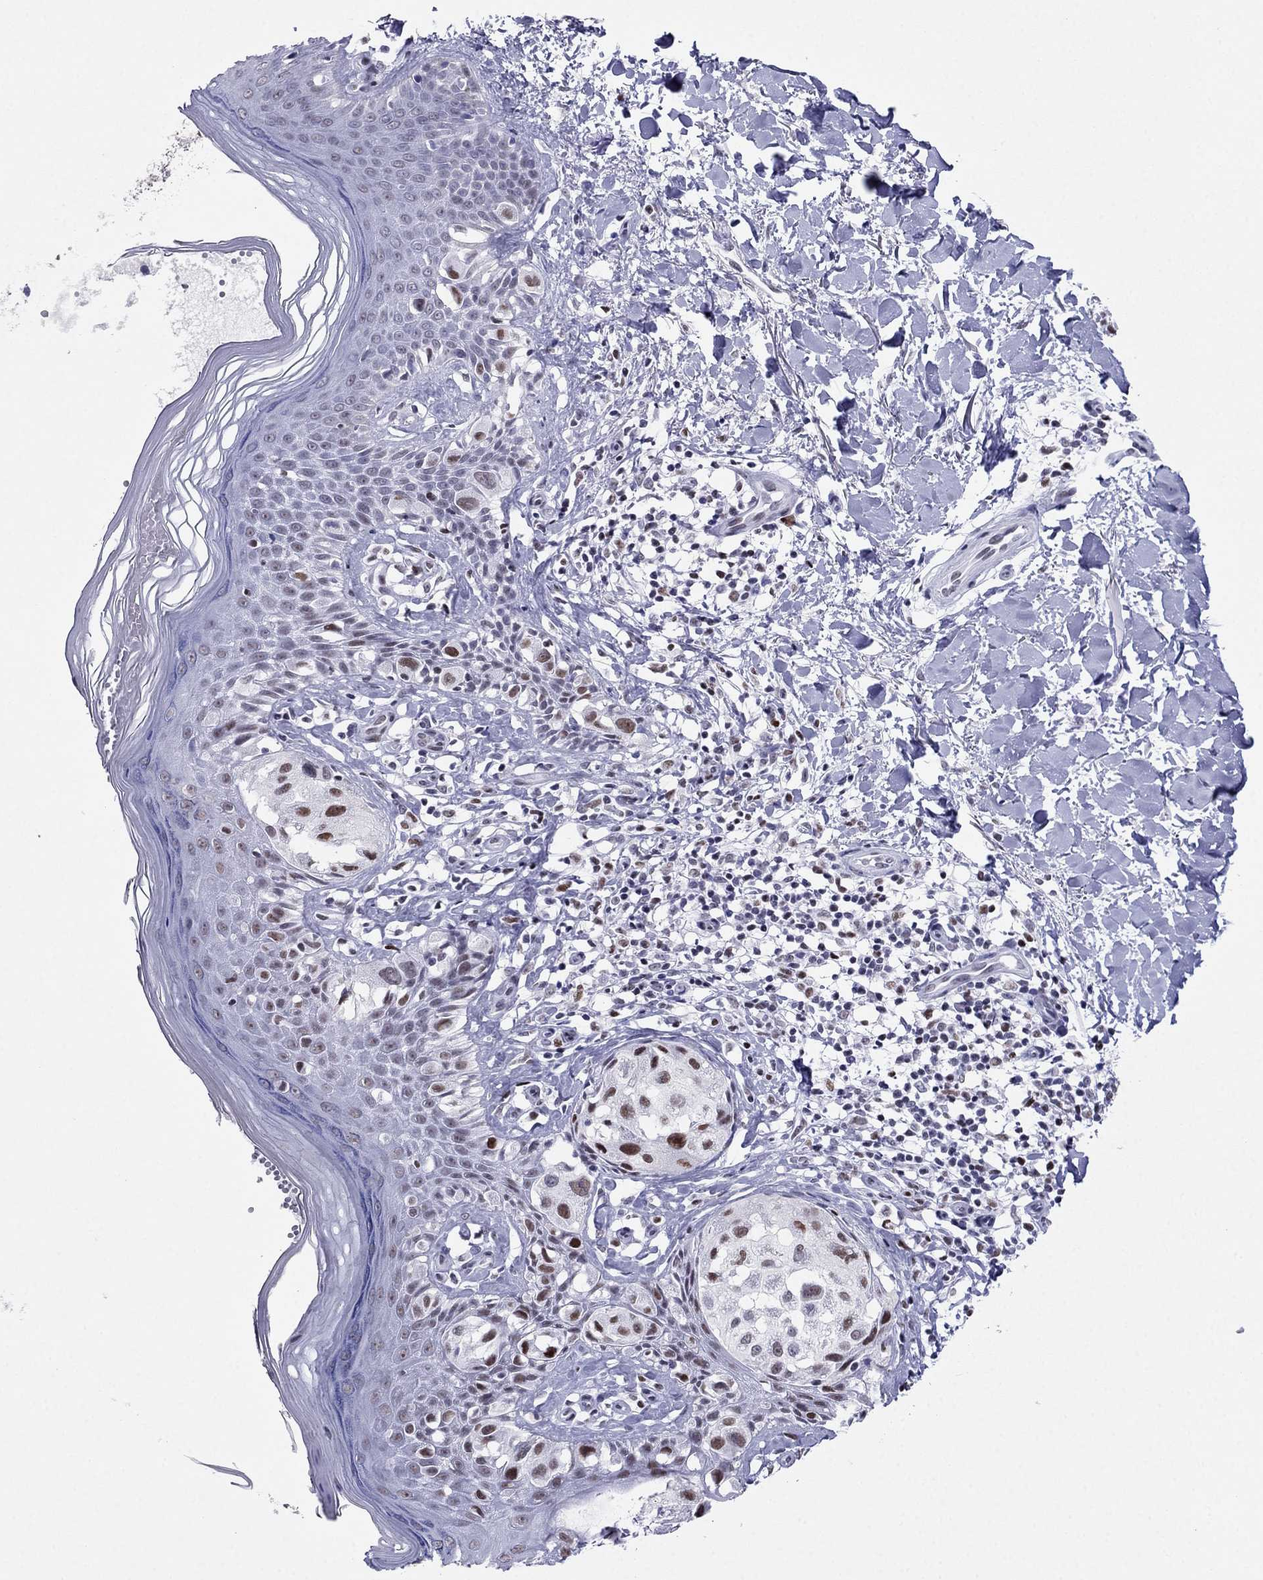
{"staining": {"intensity": "strong", "quantity": "25%-75%", "location": "nuclear"}, "tissue": "melanoma", "cell_type": "Tumor cells", "image_type": "cancer", "snomed": [{"axis": "morphology", "description": "Malignant melanoma, NOS"}, {"axis": "topography", "description": "Skin"}], "caption": "Immunohistochemical staining of melanoma demonstrates strong nuclear protein expression in about 25%-75% of tumor cells.", "gene": "PPM1G", "patient": {"sex": "female", "age": 73}}